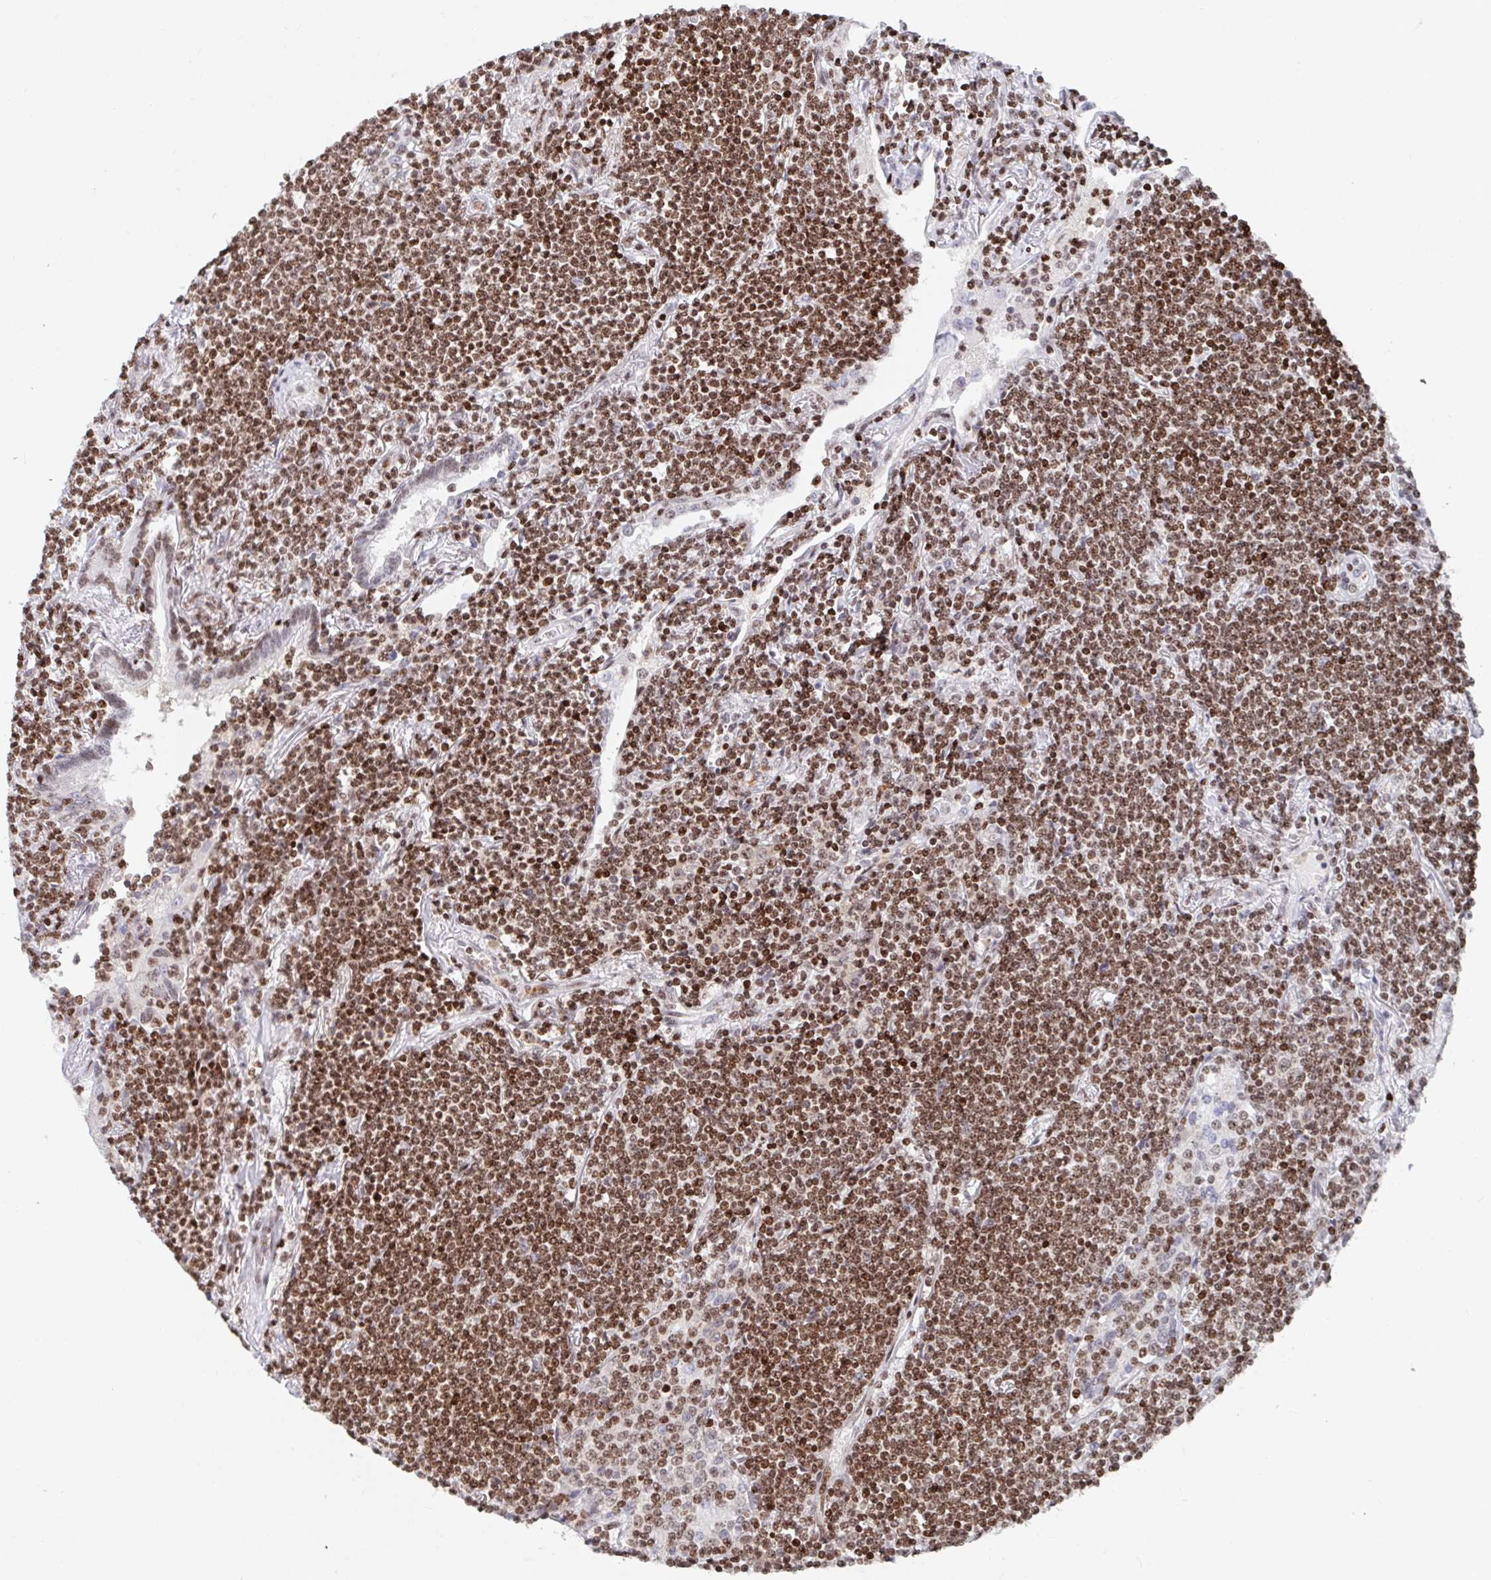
{"staining": {"intensity": "moderate", "quantity": ">75%", "location": "nuclear"}, "tissue": "lymphoma", "cell_type": "Tumor cells", "image_type": "cancer", "snomed": [{"axis": "morphology", "description": "Malignant lymphoma, non-Hodgkin's type, Low grade"}, {"axis": "topography", "description": "Lung"}], "caption": "Malignant lymphoma, non-Hodgkin's type (low-grade) stained with a brown dye shows moderate nuclear positive expression in approximately >75% of tumor cells.", "gene": "C19orf53", "patient": {"sex": "female", "age": 71}}